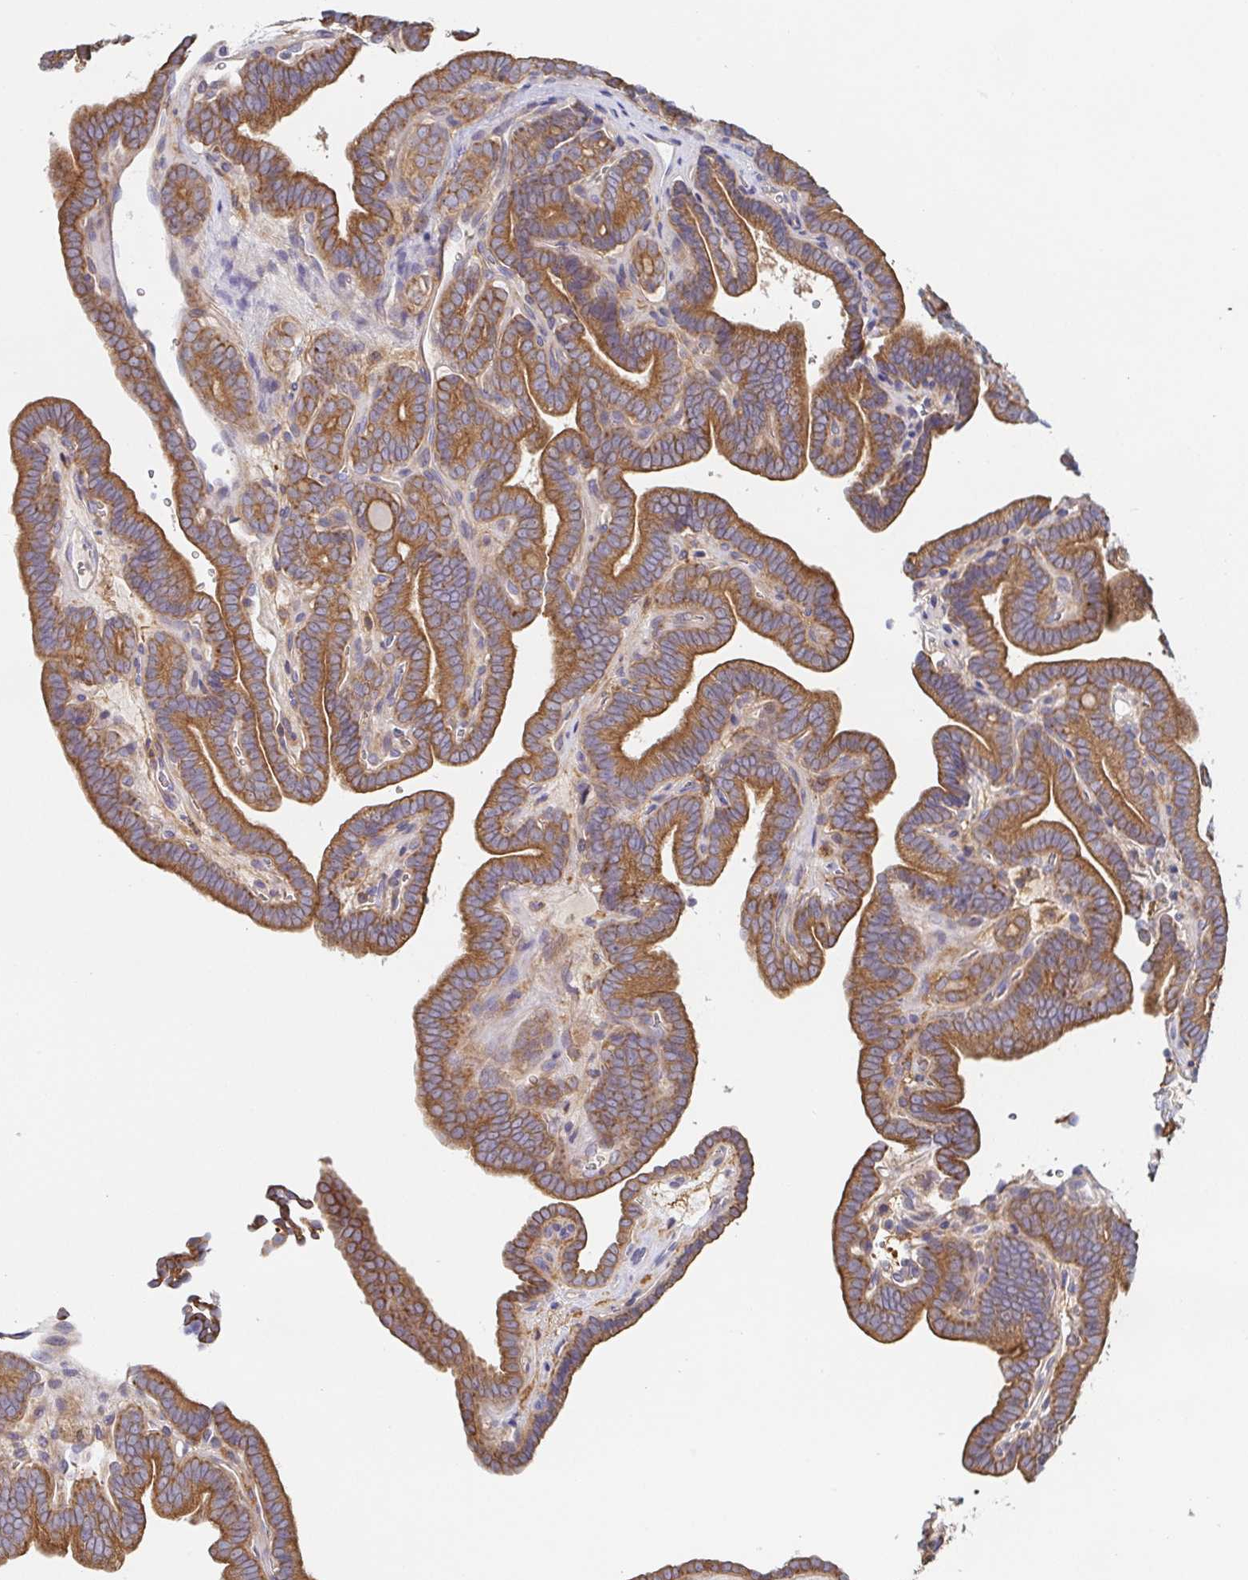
{"staining": {"intensity": "strong", "quantity": ">75%", "location": "cytoplasmic/membranous"}, "tissue": "thyroid cancer", "cell_type": "Tumor cells", "image_type": "cancer", "snomed": [{"axis": "morphology", "description": "Papillary adenocarcinoma, NOS"}, {"axis": "topography", "description": "Thyroid gland"}], "caption": "Immunohistochemistry of human thyroid cancer (papillary adenocarcinoma) displays high levels of strong cytoplasmic/membranous expression in about >75% of tumor cells. Nuclei are stained in blue.", "gene": "TUFT1", "patient": {"sex": "female", "age": 21}}